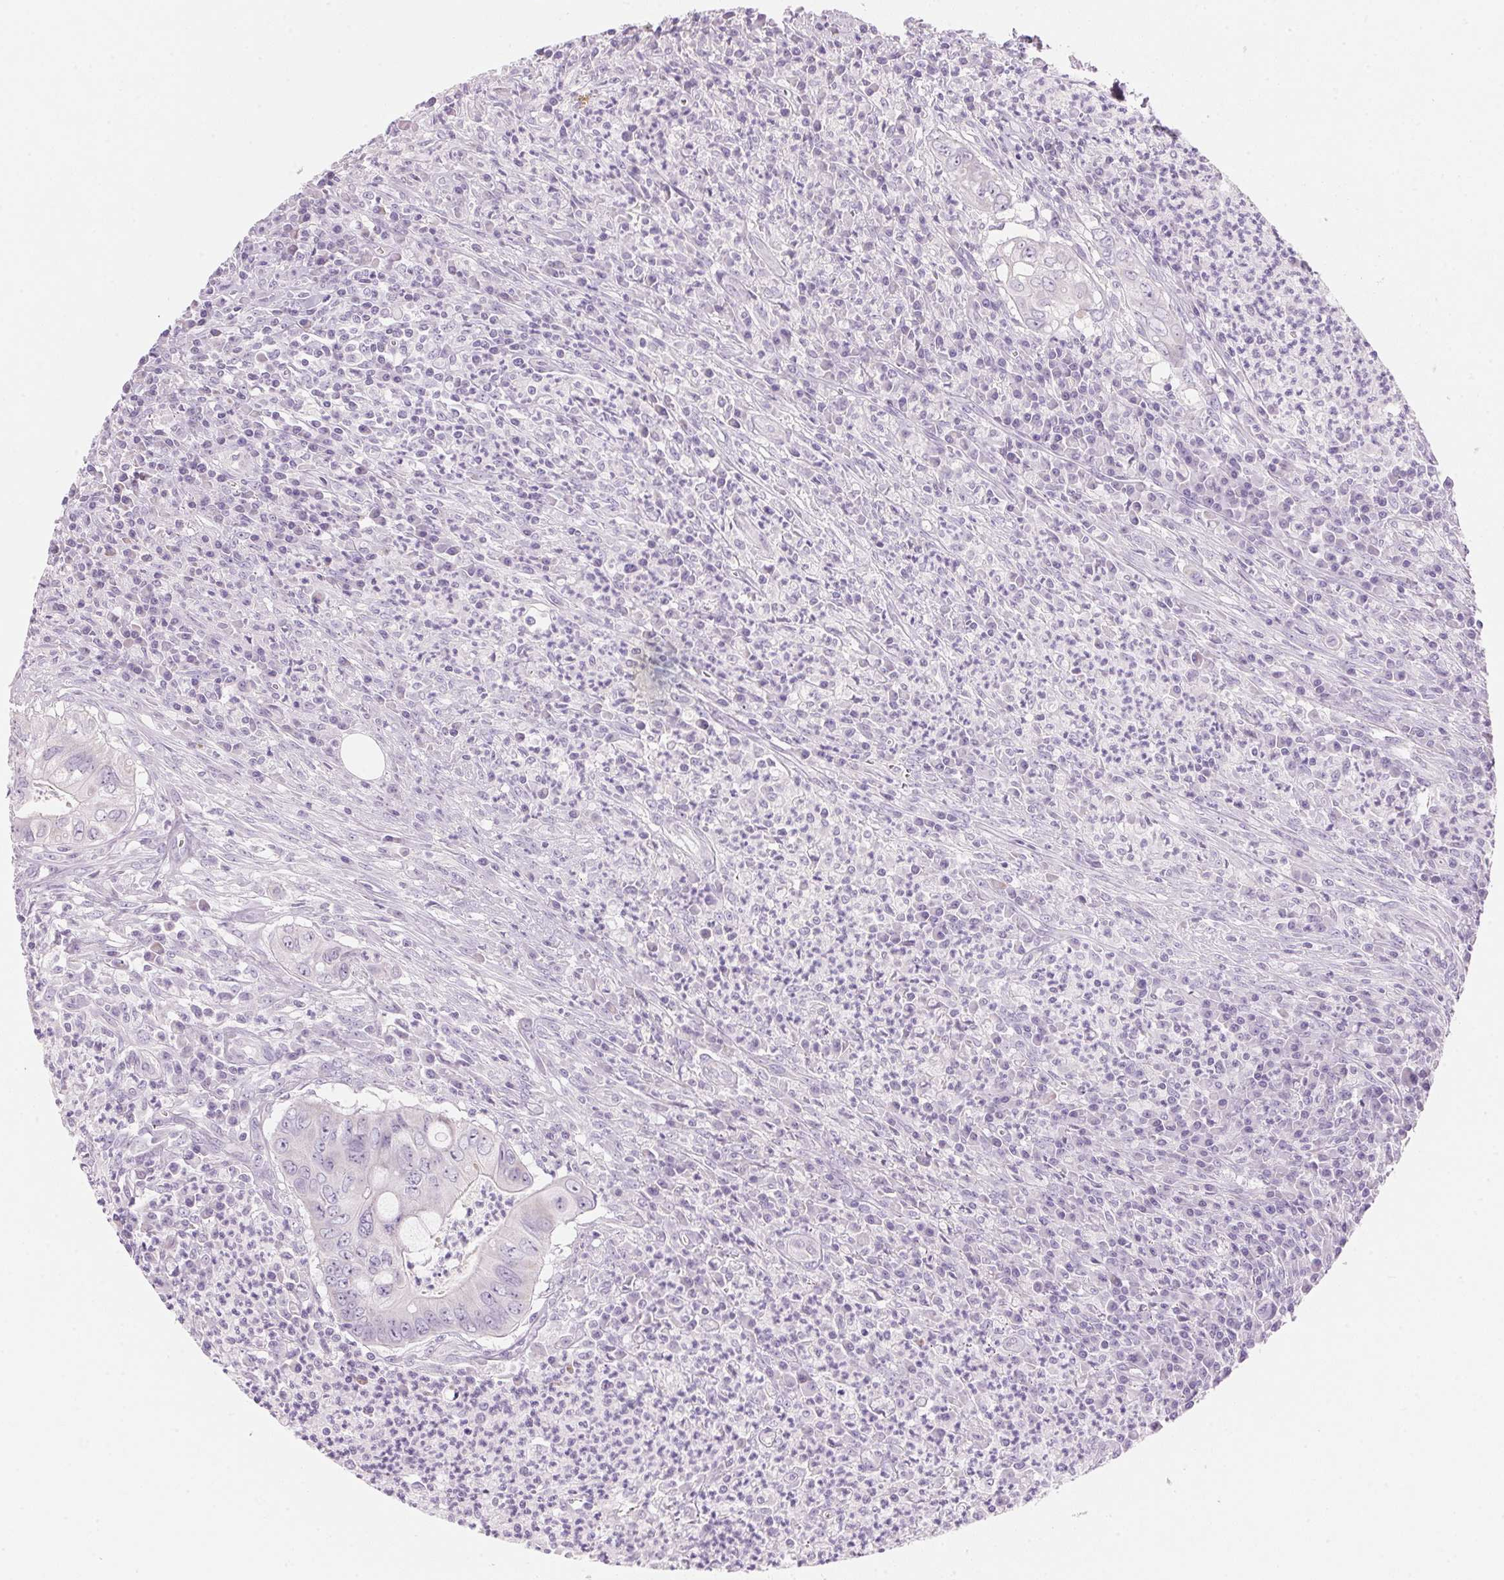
{"staining": {"intensity": "negative", "quantity": "none", "location": "none"}, "tissue": "colorectal cancer", "cell_type": "Tumor cells", "image_type": "cancer", "snomed": [{"axis": "morphology", "description": "Adenocarcinoma, NOS"}, {"axis": "topography", "description": "Colon"}], "caption": "The immunohistochemistry histopathology image has no significant expression in tumor cells of colorectal cancer tissue.", "gene": "CYP11B1", "patient": {"sex": "female", "age": 74}}